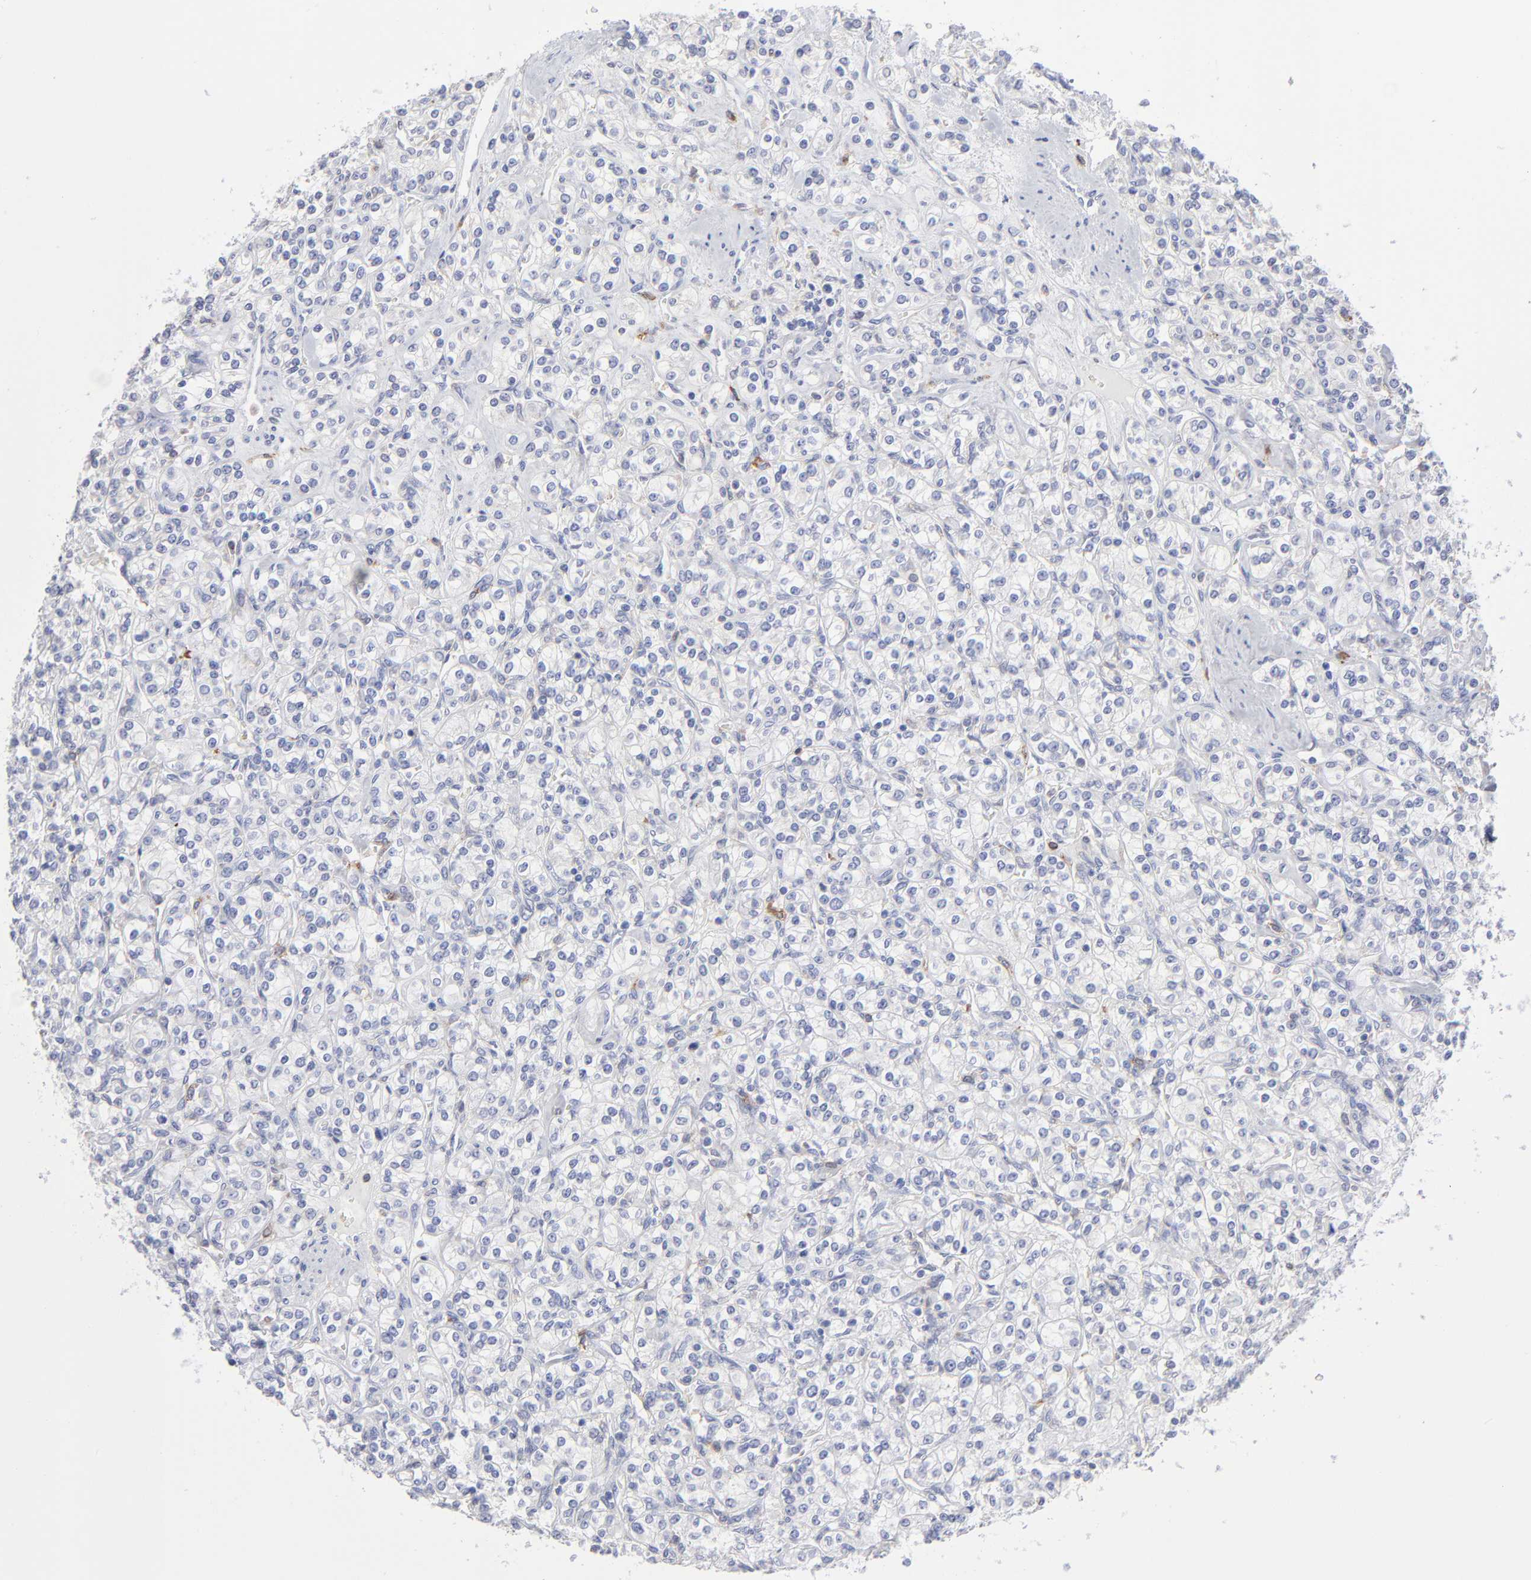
{"staining": {"intensity": "negative", "quantity": "none", "location": "none"}, "tissue": "renal cancer", "cell_type": "Tumor cells", "image_type": "cancer", "snomed": [{"axis": "morphology", "description": "Adenocarcinoma, NOS"}, {"axis": "topography", "description": "Kidney"}], "caption": "Human renal cancer stained for a protein using IHC exhibits no staining in tumor cells.", "gene": "LAT2", "patient": {"sex": "male", "age": 77}}